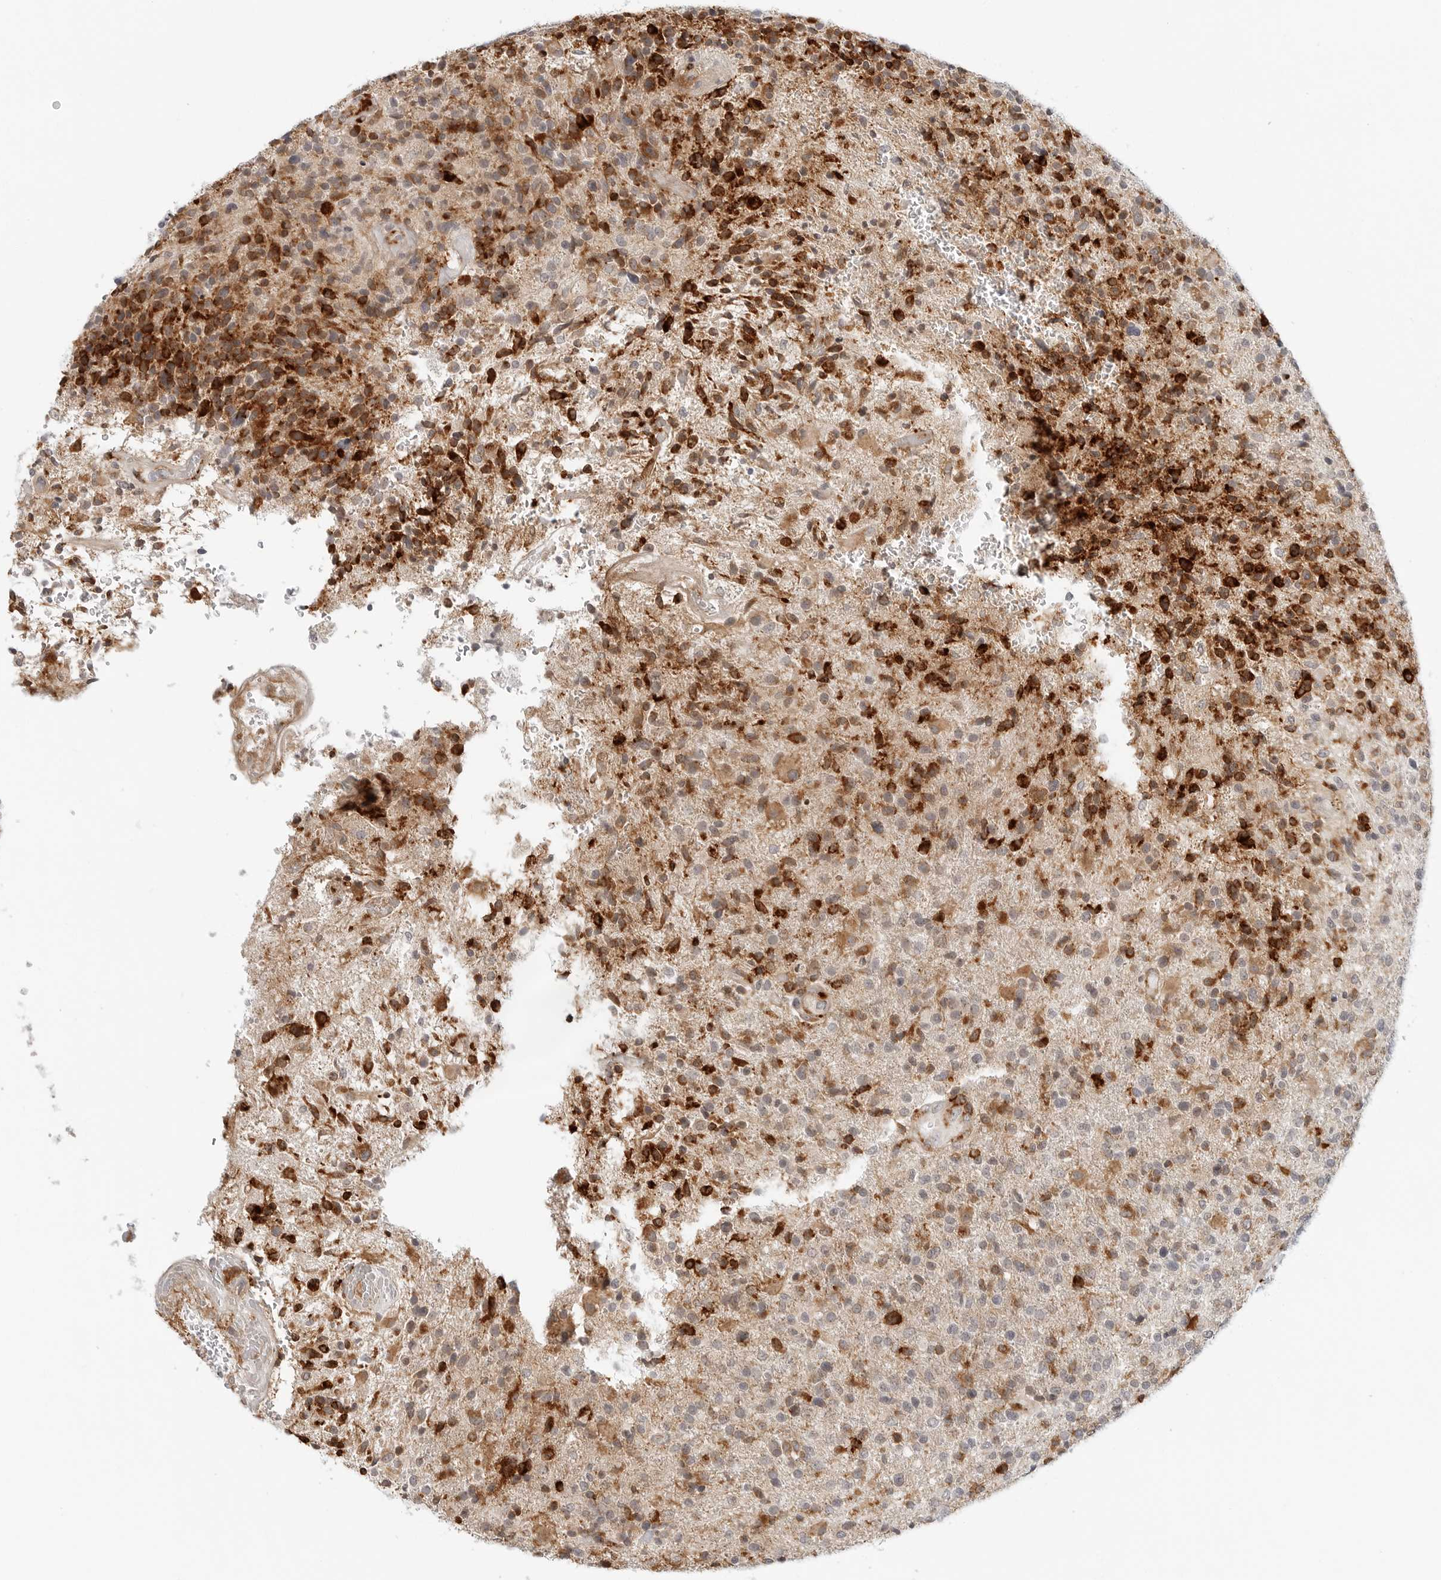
{"staining": {"intensity": "strong", "quantity": "25%-75%", "location": "cytoplasmic/membranous"}, "tissue": "glioma", "cell_type": "Tumor cells", "image_type": "cancer", "snomed": [{"axis": "morphology", "description": "Glioma, malignant, High grade"}, {"axis": "topography", "description": "Brain"}], "caption": "A photomicrograph of human glioma stained for a protein reveals strong cytoplasmic/membranous brown staining in tumor cells. Nuclei are stained in blue.", "gene": "C1QTNF1", "patient": {"sex": "male", "age": 72}}